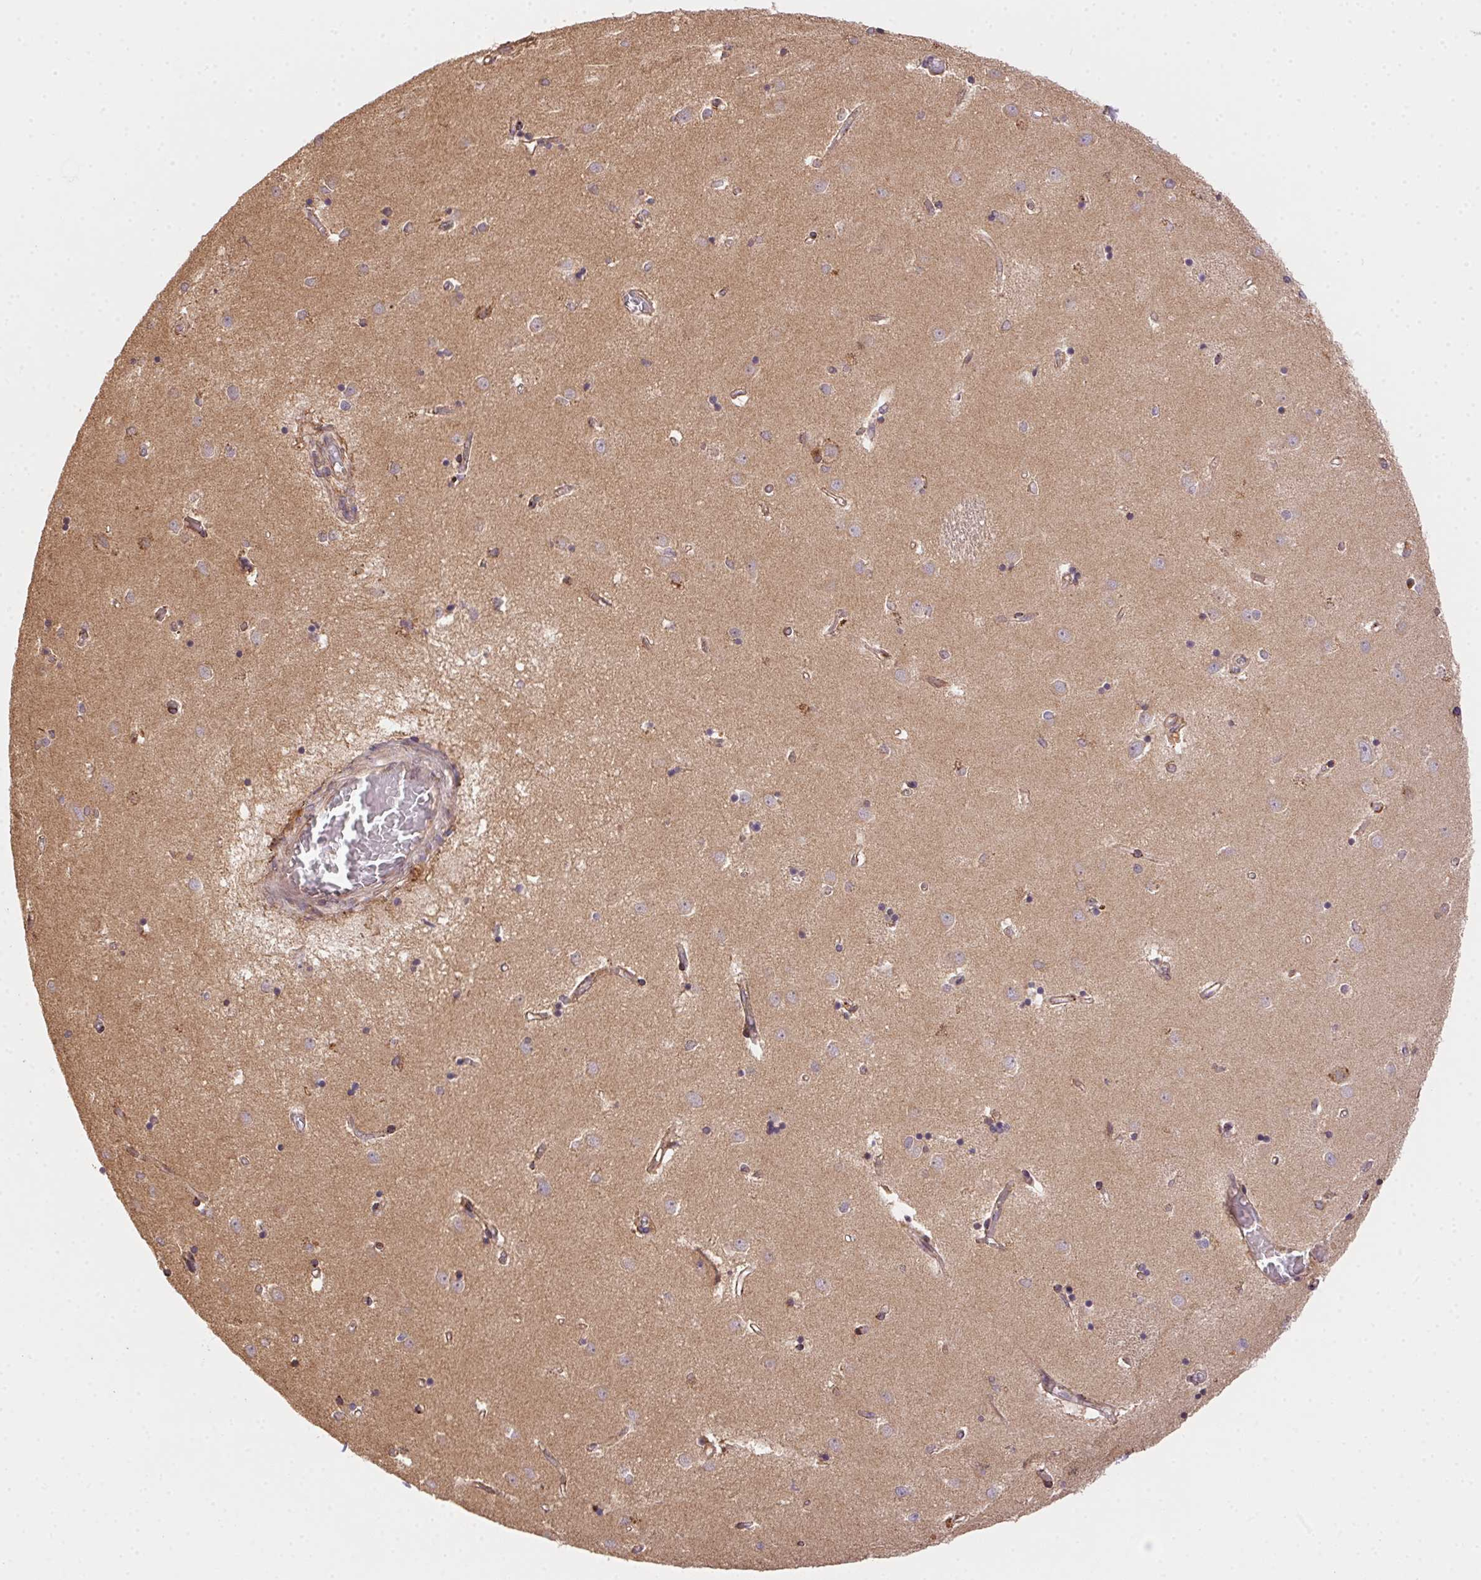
{"staining": {"intensity": "negative", "quantity": "none", "location": "none"}, "tissue": "caudate", "cell_type": "Glial cells", "image_type": "normal", "snomed": [{"axis": "morphology", "description": "Normal tissue, NOS"}, {"axis": "topography", "description": "Lateral ventricle wall"}], "caption": "A histopathology image of caudate stained for a protein exhibits no brown staining in glial cells.", "gene": "MEX3D", "patient": {"sex": "male", "age": 54}}